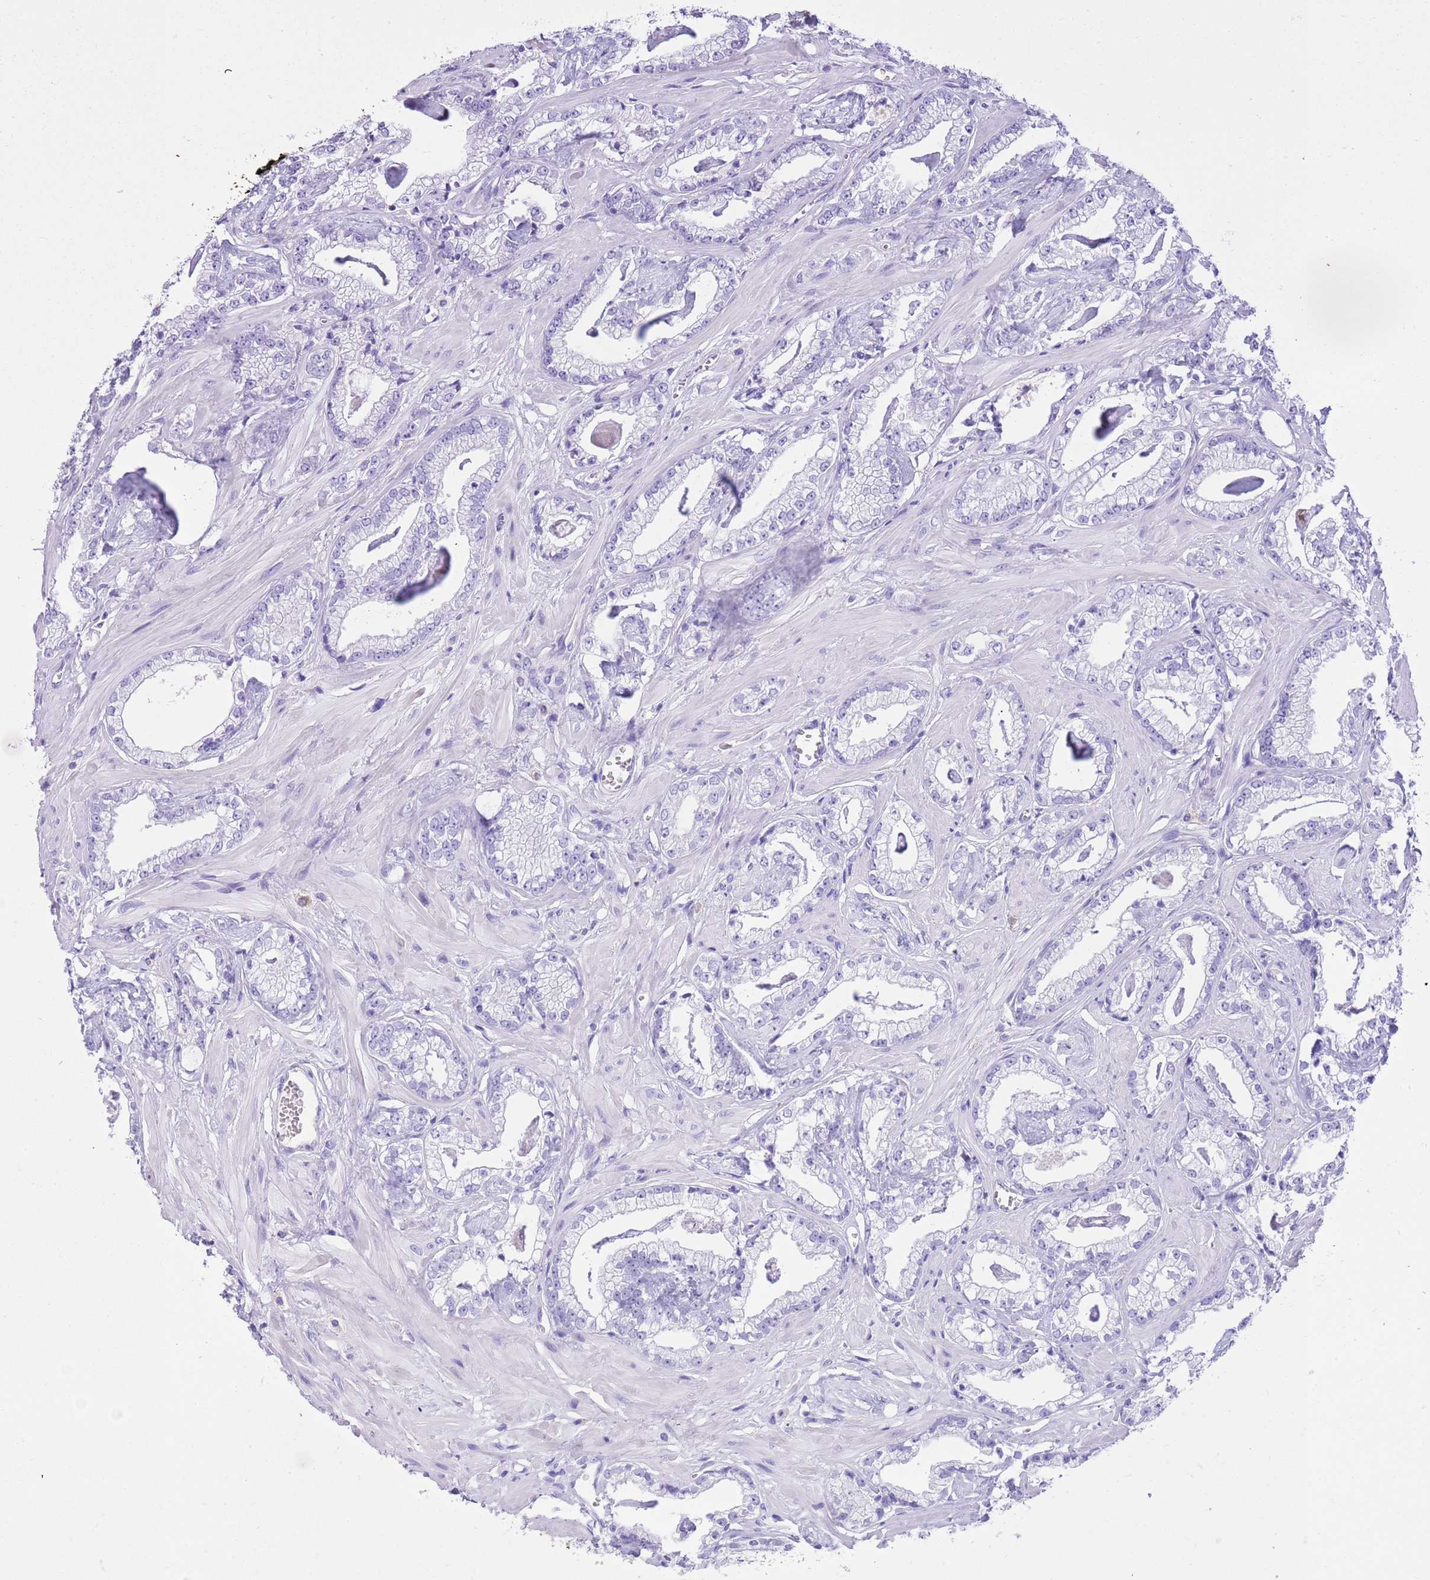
{"staining": {"intensity": "negative", "quantity": "none", "location": "none"}, "tissue": "prostate cancer", "cell_type": "Tumor cells", "image_type": "cancer", "snomed": [{"axis": "morphology", "description": "Adenocarcinoma, Low grade"}, {"axis": "topography", "description": "Prostate"}], "caption": "Tumor cells show no significant protein staining in prostate cancer.", "gene": "TBC1D10B", "patient": {"sex": "male", "age": 60}}